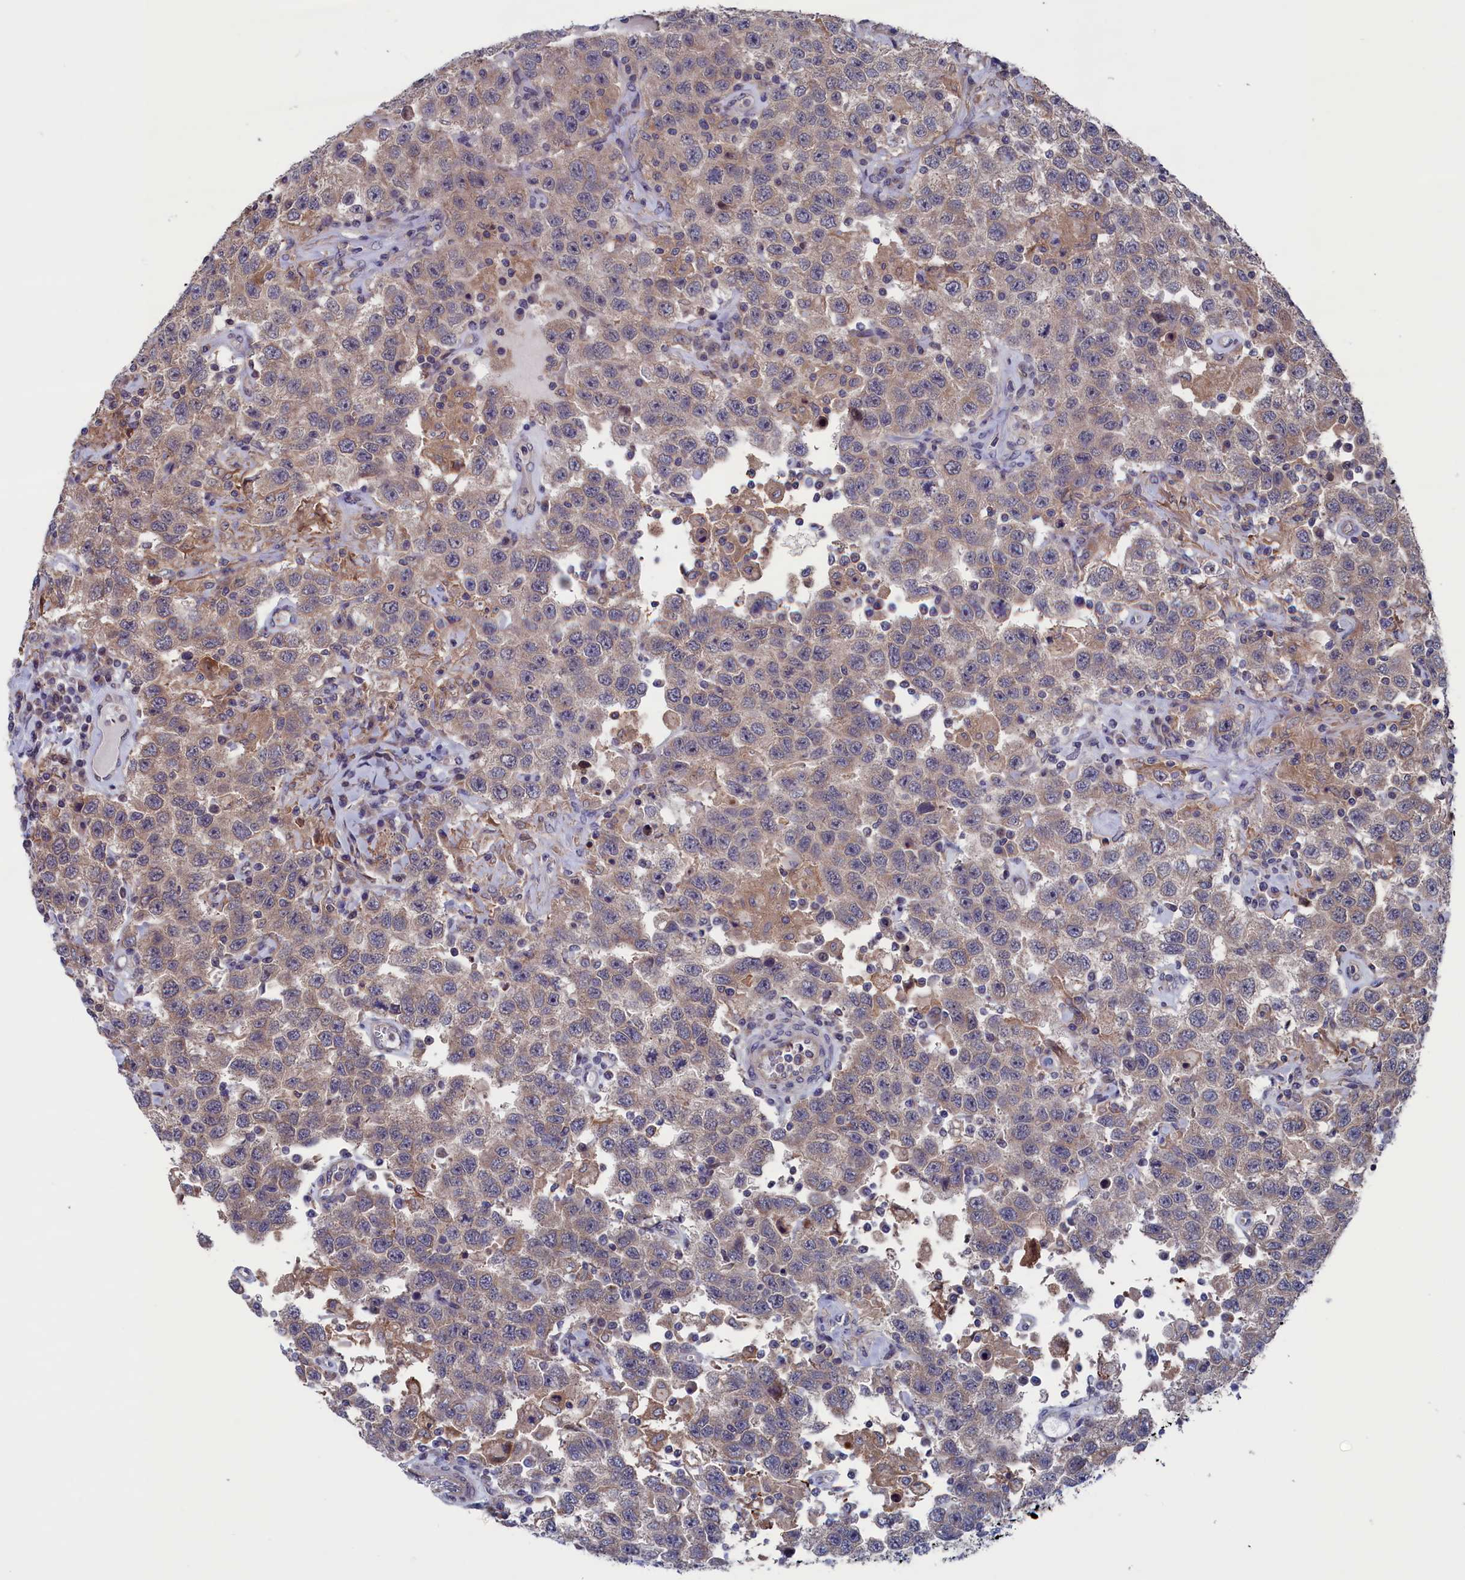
{"staining": {"intensity": "weak", "quantity": "25%-75%", "location": "cytoplasmic/membranous"}, "tissue": "testis cancer", "cell_type": "Tumor cells", "image_type": "cancer", "snomed": [{"axis": "morphology", "description": "Seminoma, NOS"}, {"axis": "topography", "description": "Testis"}], "caption": "A brown stain shows weak cytoplasmic/membranous positivity of a protein in testis seminoma tumor cells.", "gene": "SPATA13", "patient": {"sex": "male", "age": 41}}